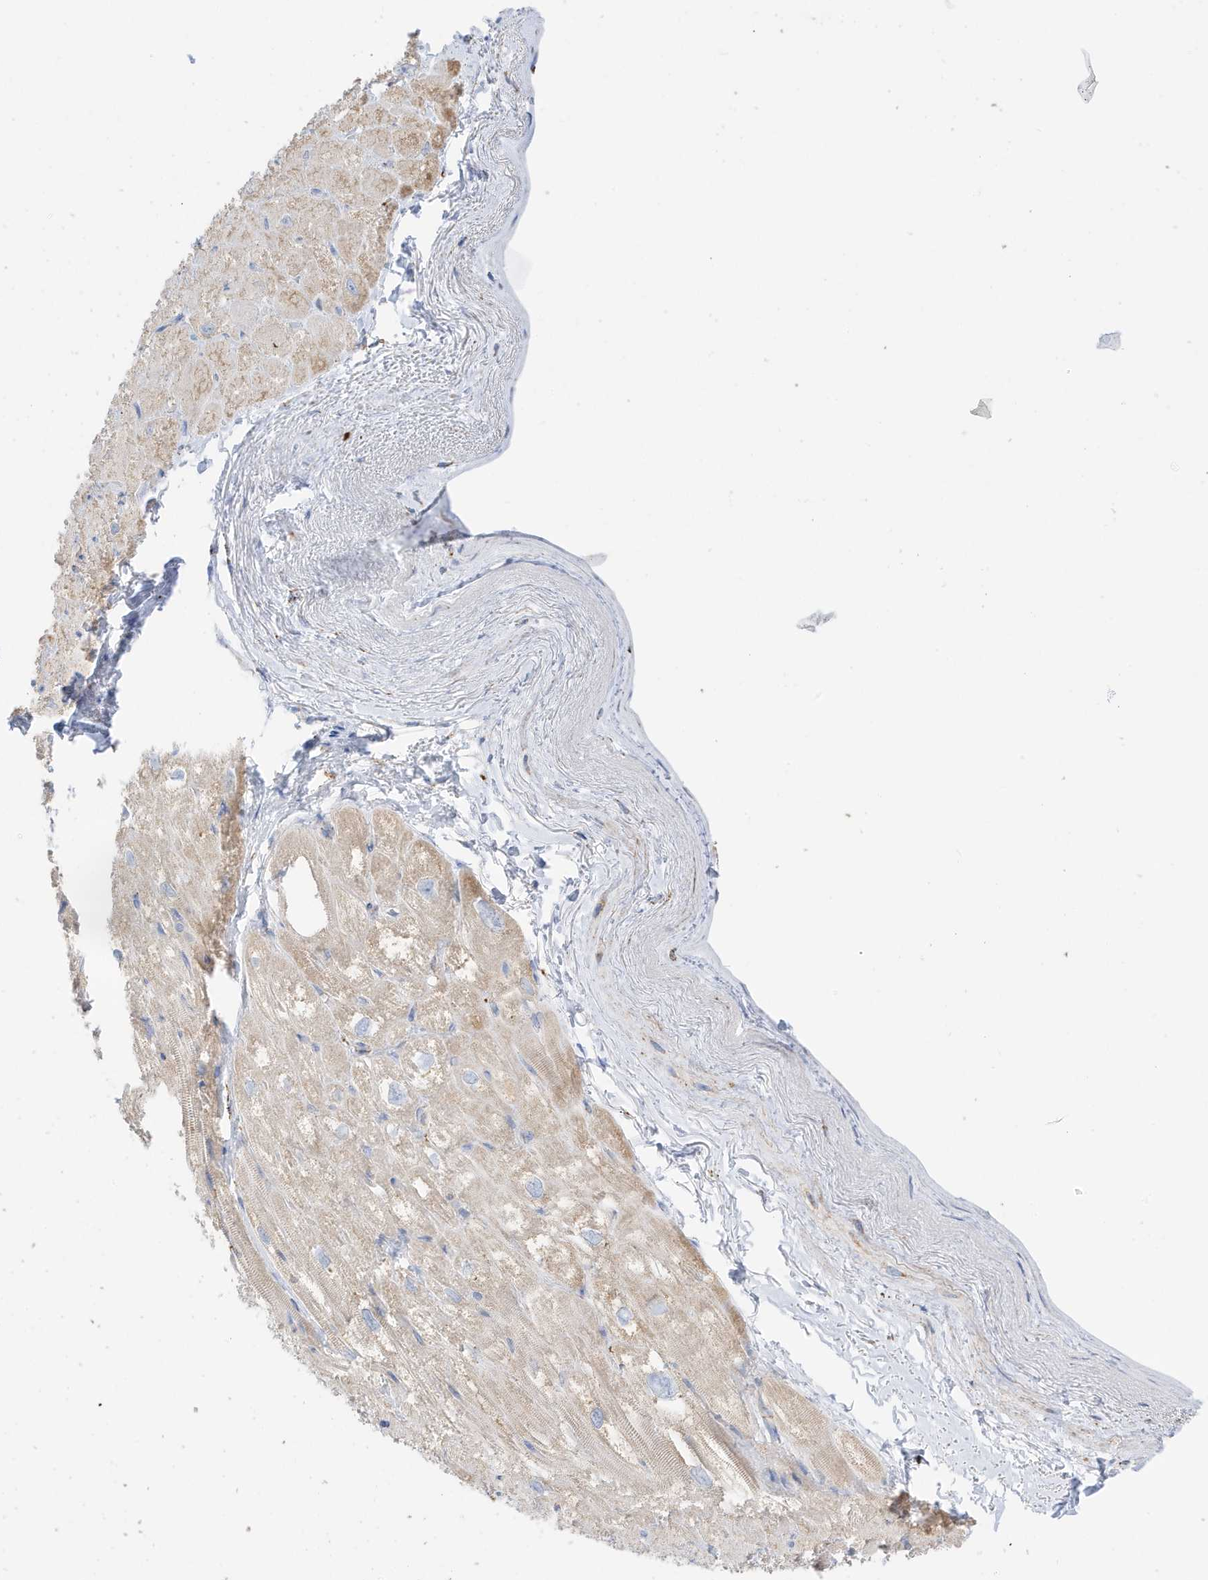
{"staining": {"intensity": "weak", "quantity": ">75%", "location": "cytoplasmic/membranous"}, "tissue": "heart muscle", "cell_type": "Cardiomyocytes", "image_type": "normal", "snomed": [{"axis": "morphology", "description": "Normal tissue, NOS"}, {"axis": "topography", "description": "Heart"}], "caption": "High-power microscopy captured an IHC photomicrograph of benign heart muscle, revealing weak cytoplasmic/membranous staining in approximately >75% of cardiomyocytes. (DAB (3,3'-diaminobenzidine) IHC, brown staining for protein, blue staining for nuclei).", "gene": "CAPN13", "patient": {"sex": "male", "age": 50}}